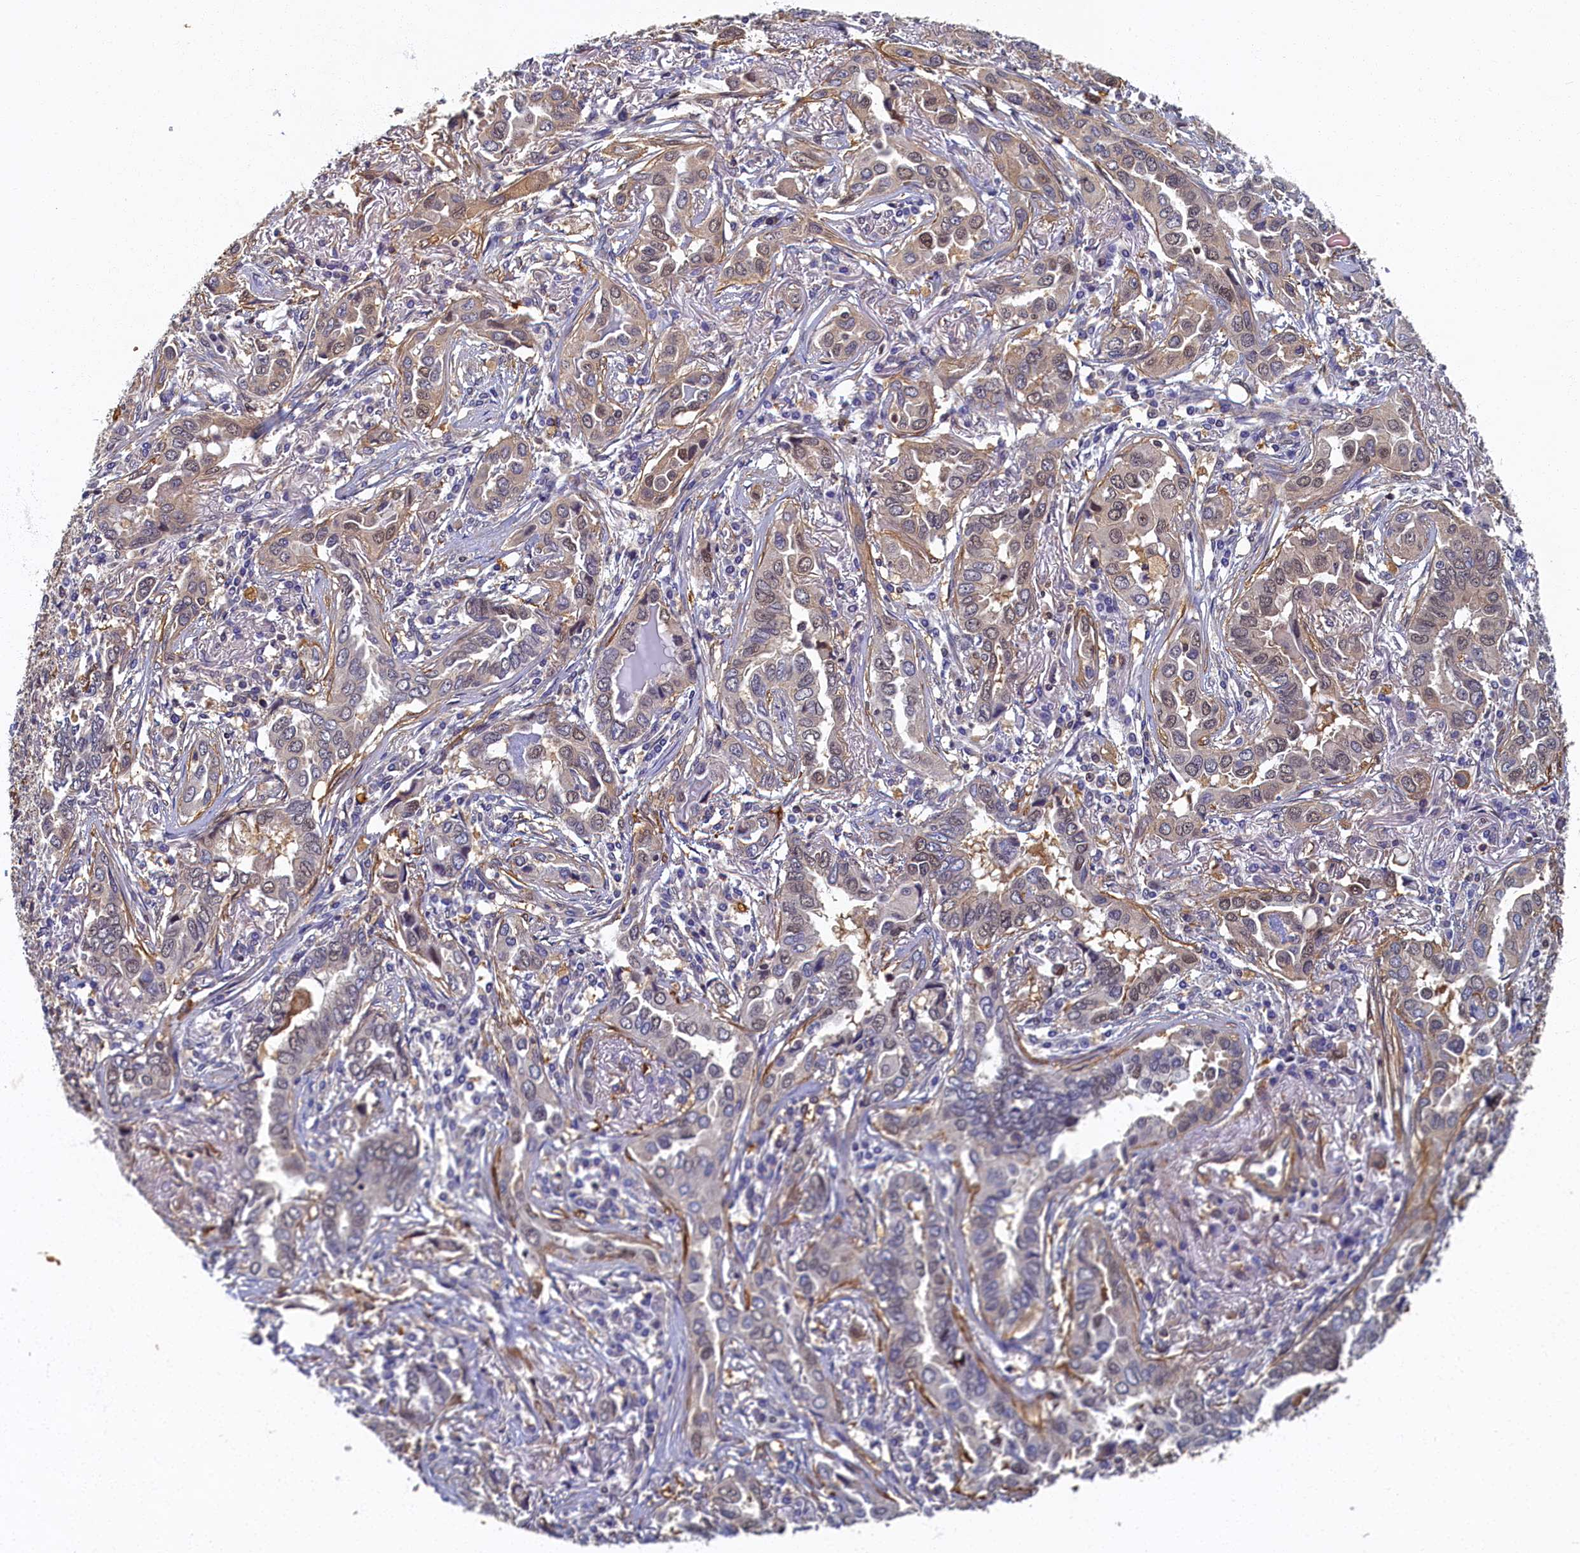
{"staining": {"intensity": "weak", "quantity": "<25%", "location": "cytoplasmic/membranous,nuclear"}, "tissue": "lung cancer", "cell_type": "Tumor cells", "image_type": "cancer", "snomed": [{"axis": "morphology", "description": "Adenocarcinoma, NOS"}, {"axis": "topography", "description": "Lung"}], "caption": "Tumor cells show no significant protein staining in lung cancer.", "gene": "TBCB", "patient": {"sex": "female", "age": 76}}